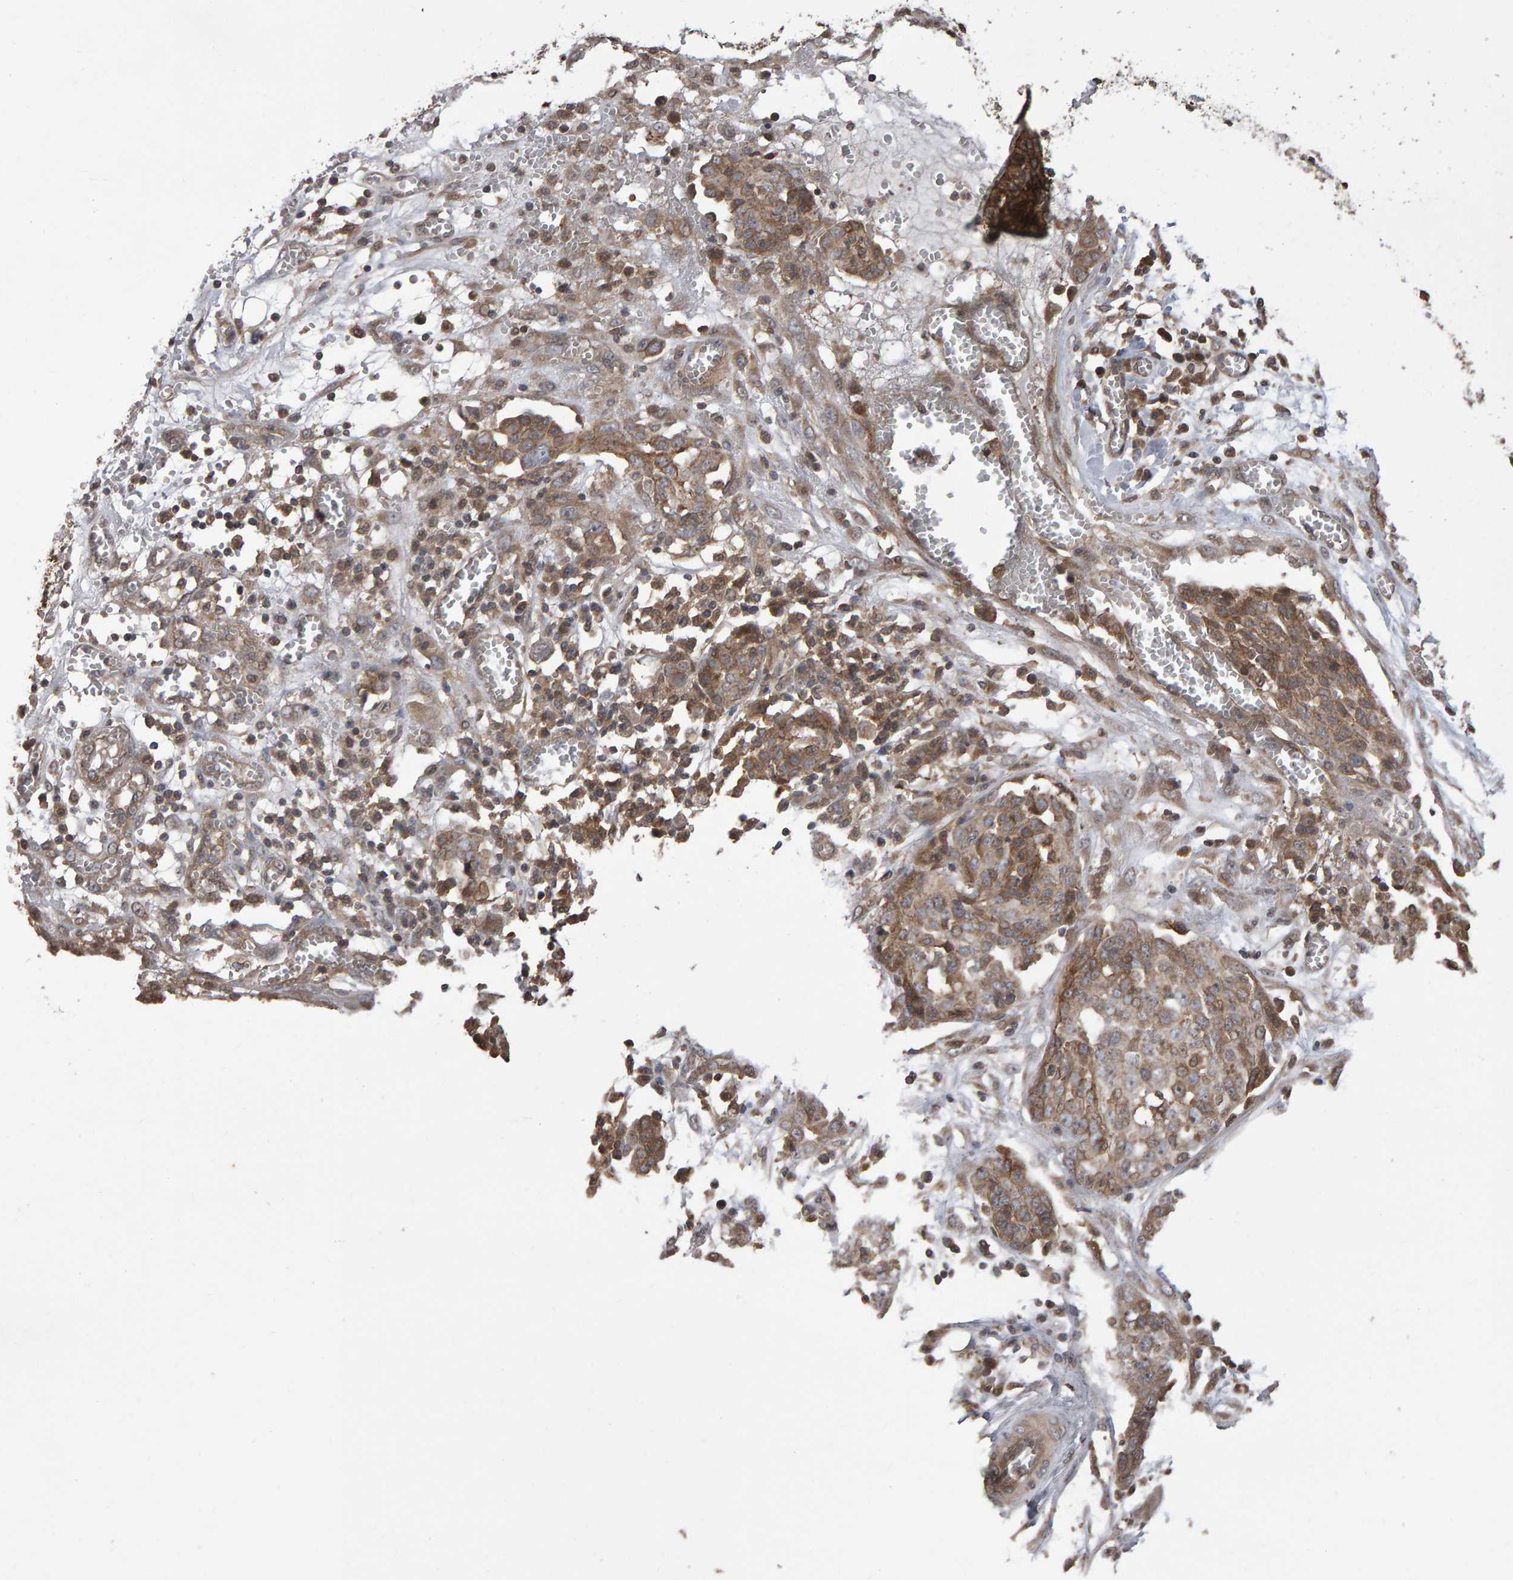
{"staining": {"intensity": "moderate", "quantity": ">75%", "location": "cytoplasmic/membranous"}, "tissue": "ovarian cancer", "cell_type": "Tumor cells", "image_type": "cancer", "snomed": [{"axis": "morphology", "description": "Cystadenocarcinoma, serous, NOS"}, {"axis": "topography", "description": "Soft tissue"}, {"axis": "topography", "description": "Ovary"}], "caption": "Protein expression analysis of serous cystadenocarcinoma (ovarian) shows moderate cytoplasmic/membranous staining in approximately >75% of tumor cells.", "gene": "SCRIB", "patient": {"sex": "female", "age": 57}}